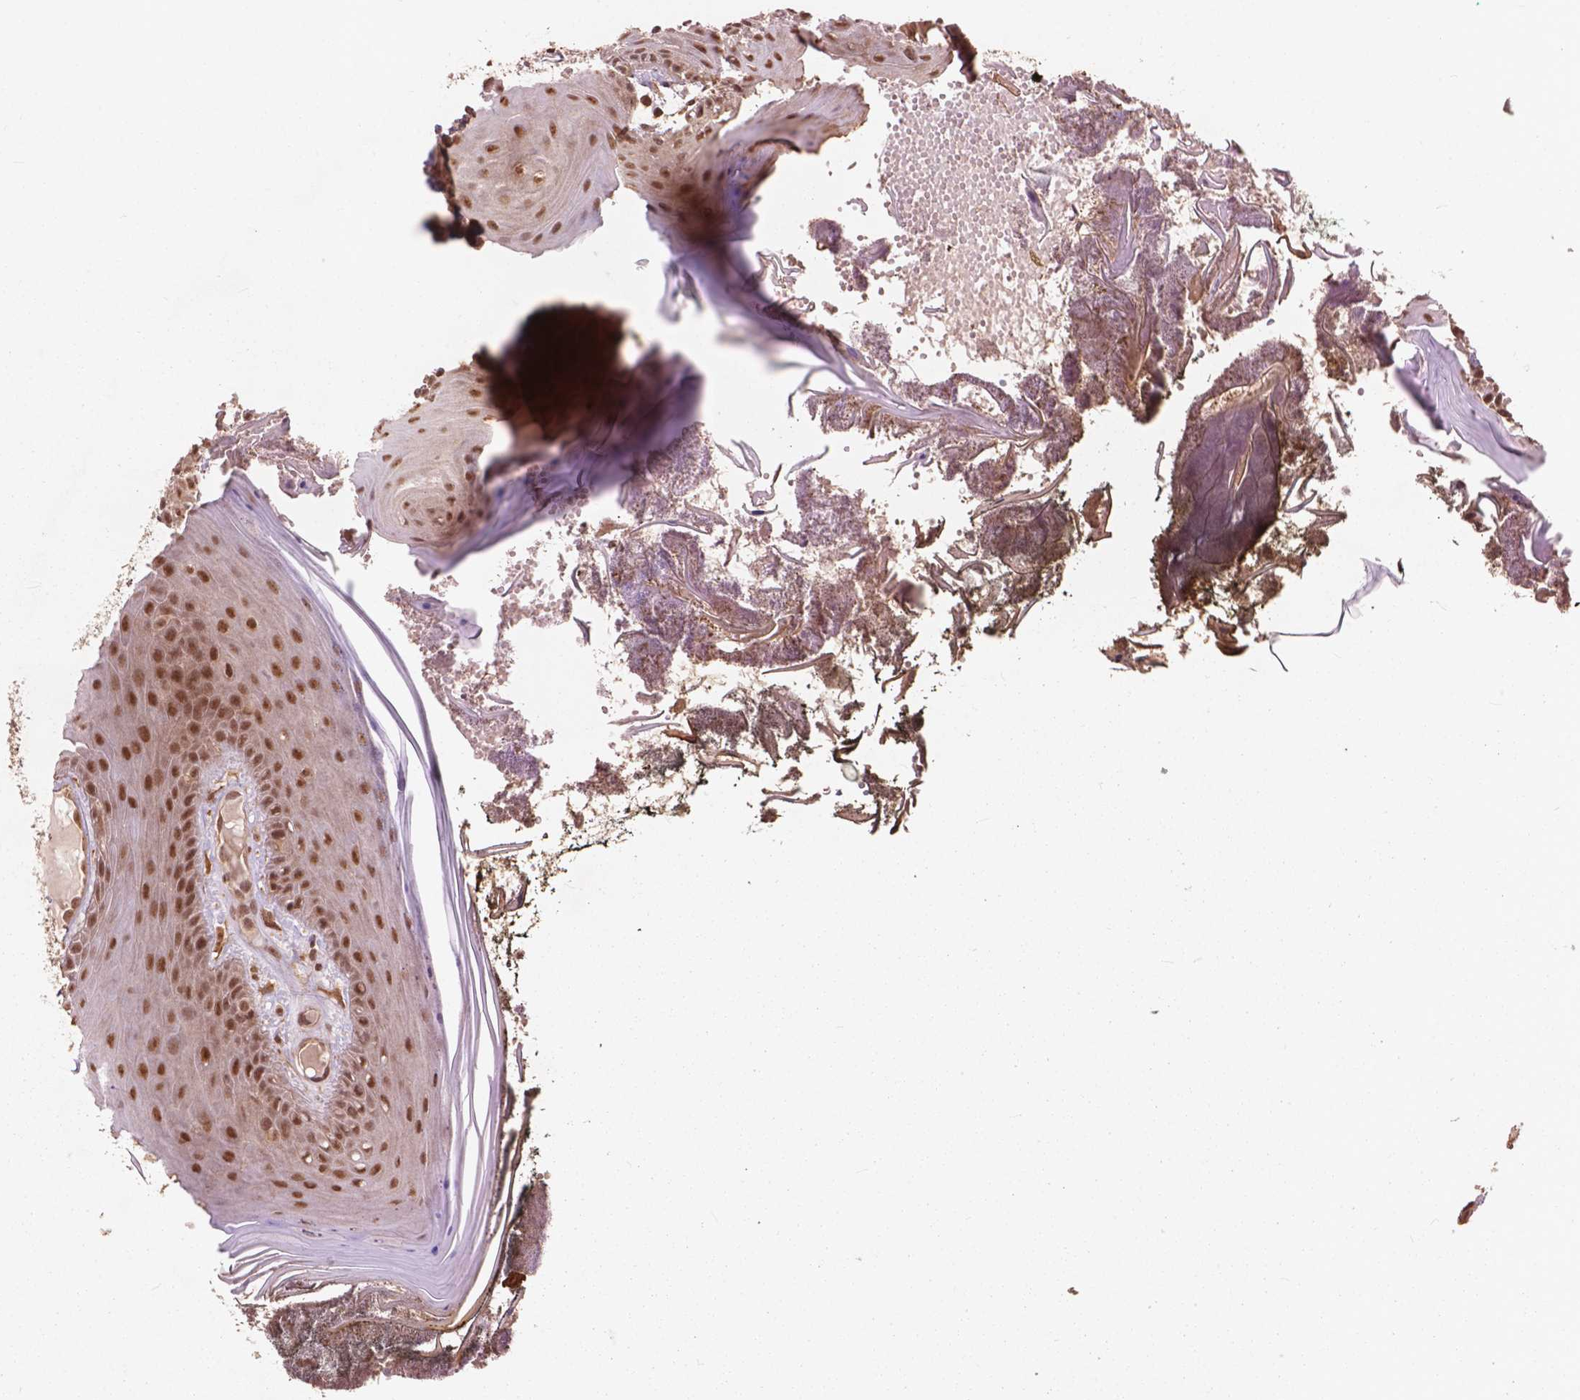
{"staining": {"intensity": "moderate", "quantity": ">75%", "location": "nuclear"}, "tissue": "oral mucosa", "cell_type": "Squamous epithelial cells", "image_type": "normal", "snomed": [{"axis": "morphology", "description": "Normal tissue, NOS"}, {"axis": "topography", "description": "Oral tissue"}], "caption": "Moderate nuclear protein expression is seen in approximately >75% of squamous epithelial cells in oral mucosa. The protein is shown in brown color, while the nuclei are stained blue.", "gene": "SSU72", "patient": {"sex": "male", "age": 9}}